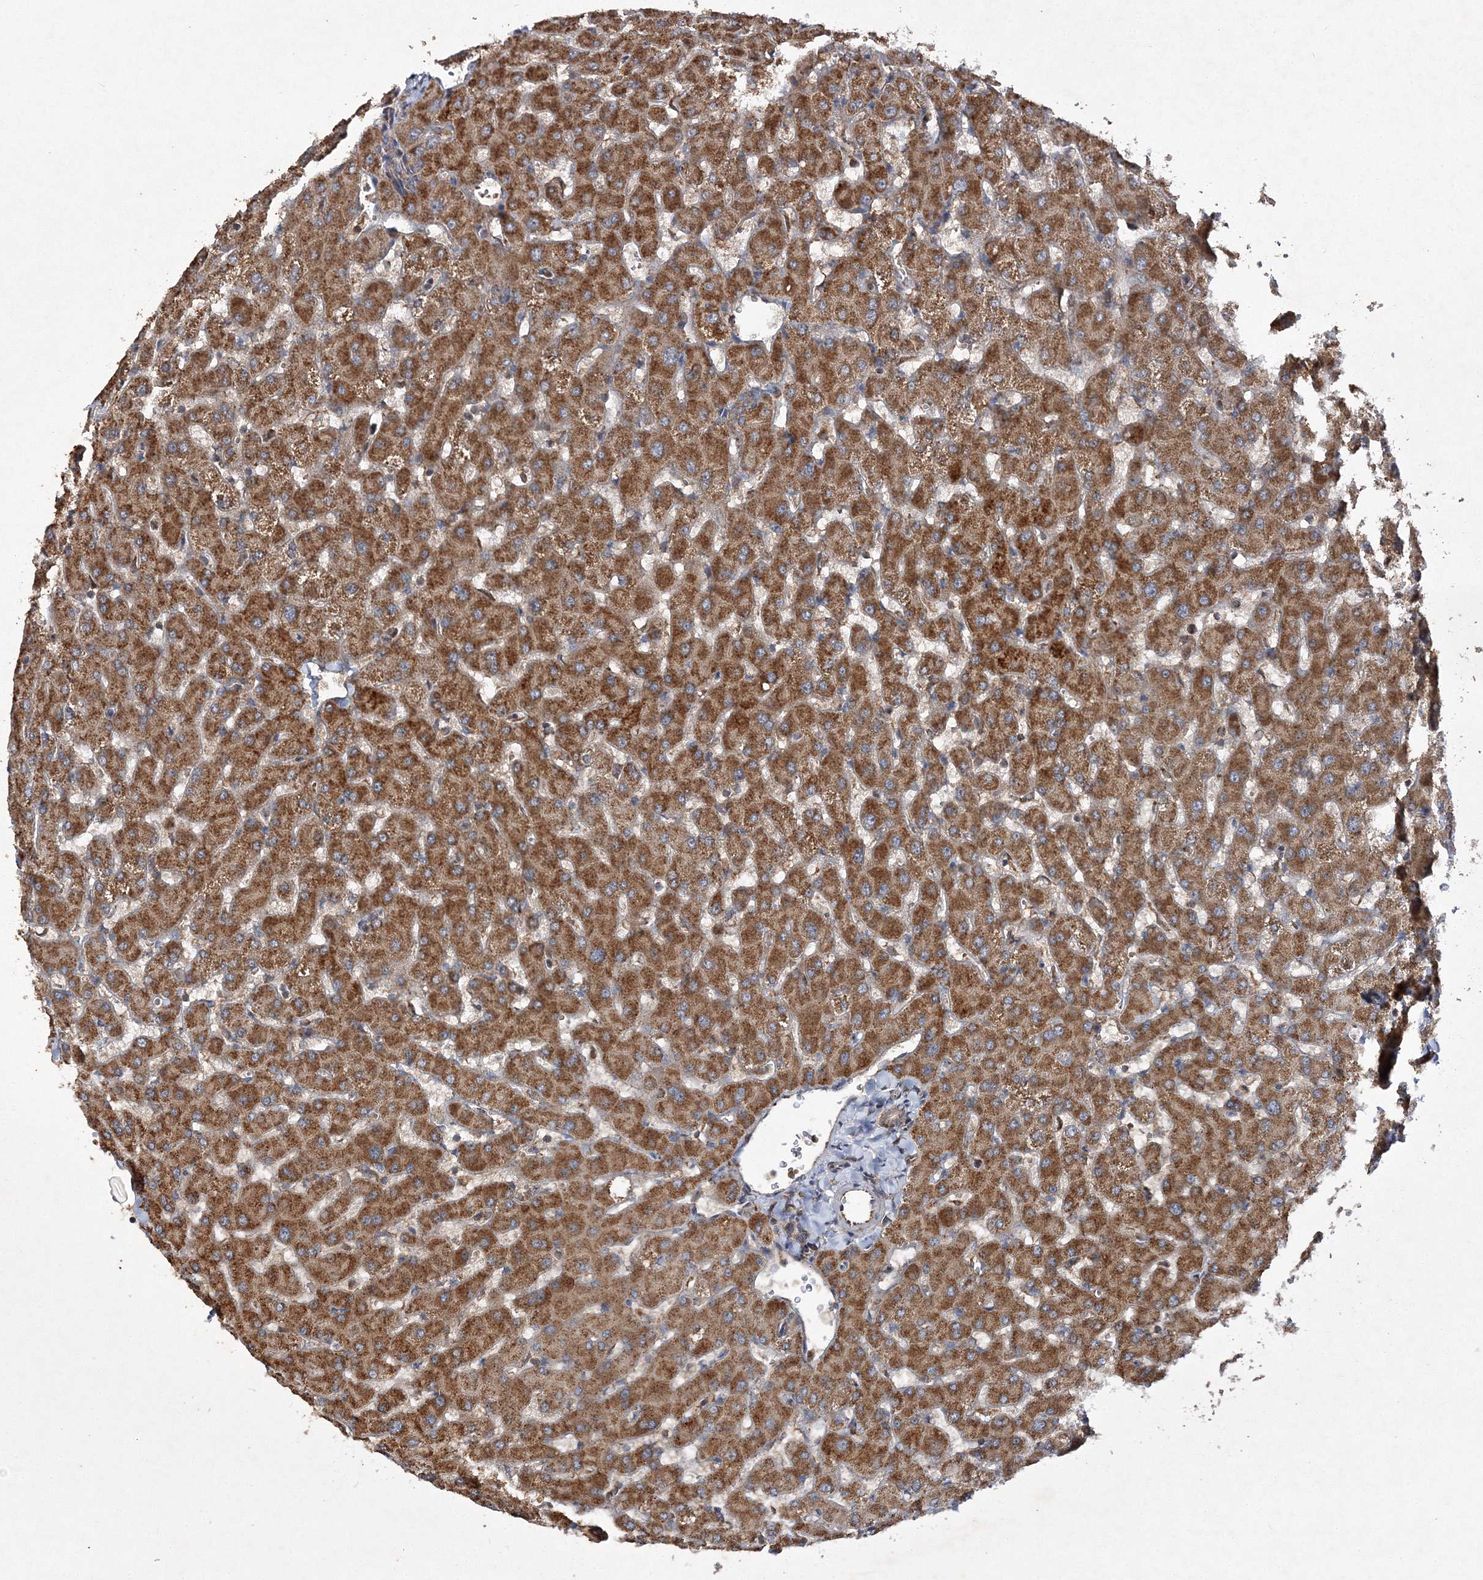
{"staining": {"intensity": "weak", "quantity": "25%-75%", "location": "cytoplasmic/membranous"}, "tissue": "liver", "cell_type": "Cholangiocytes", "image_type": "normal", "snomed": [{"axis": "morphology", "description": "Normal tissue, NOS"}, {"axis": "topography", "description": "Liver"}], "caption": "Human liver stained for a protein (brown) displays weak cytoplasmic/membranous positive staining in about 25%-75% of cholangiocytes.", "gene": "DNAJC13", "patient": {"sex": "female", "age": 63}}